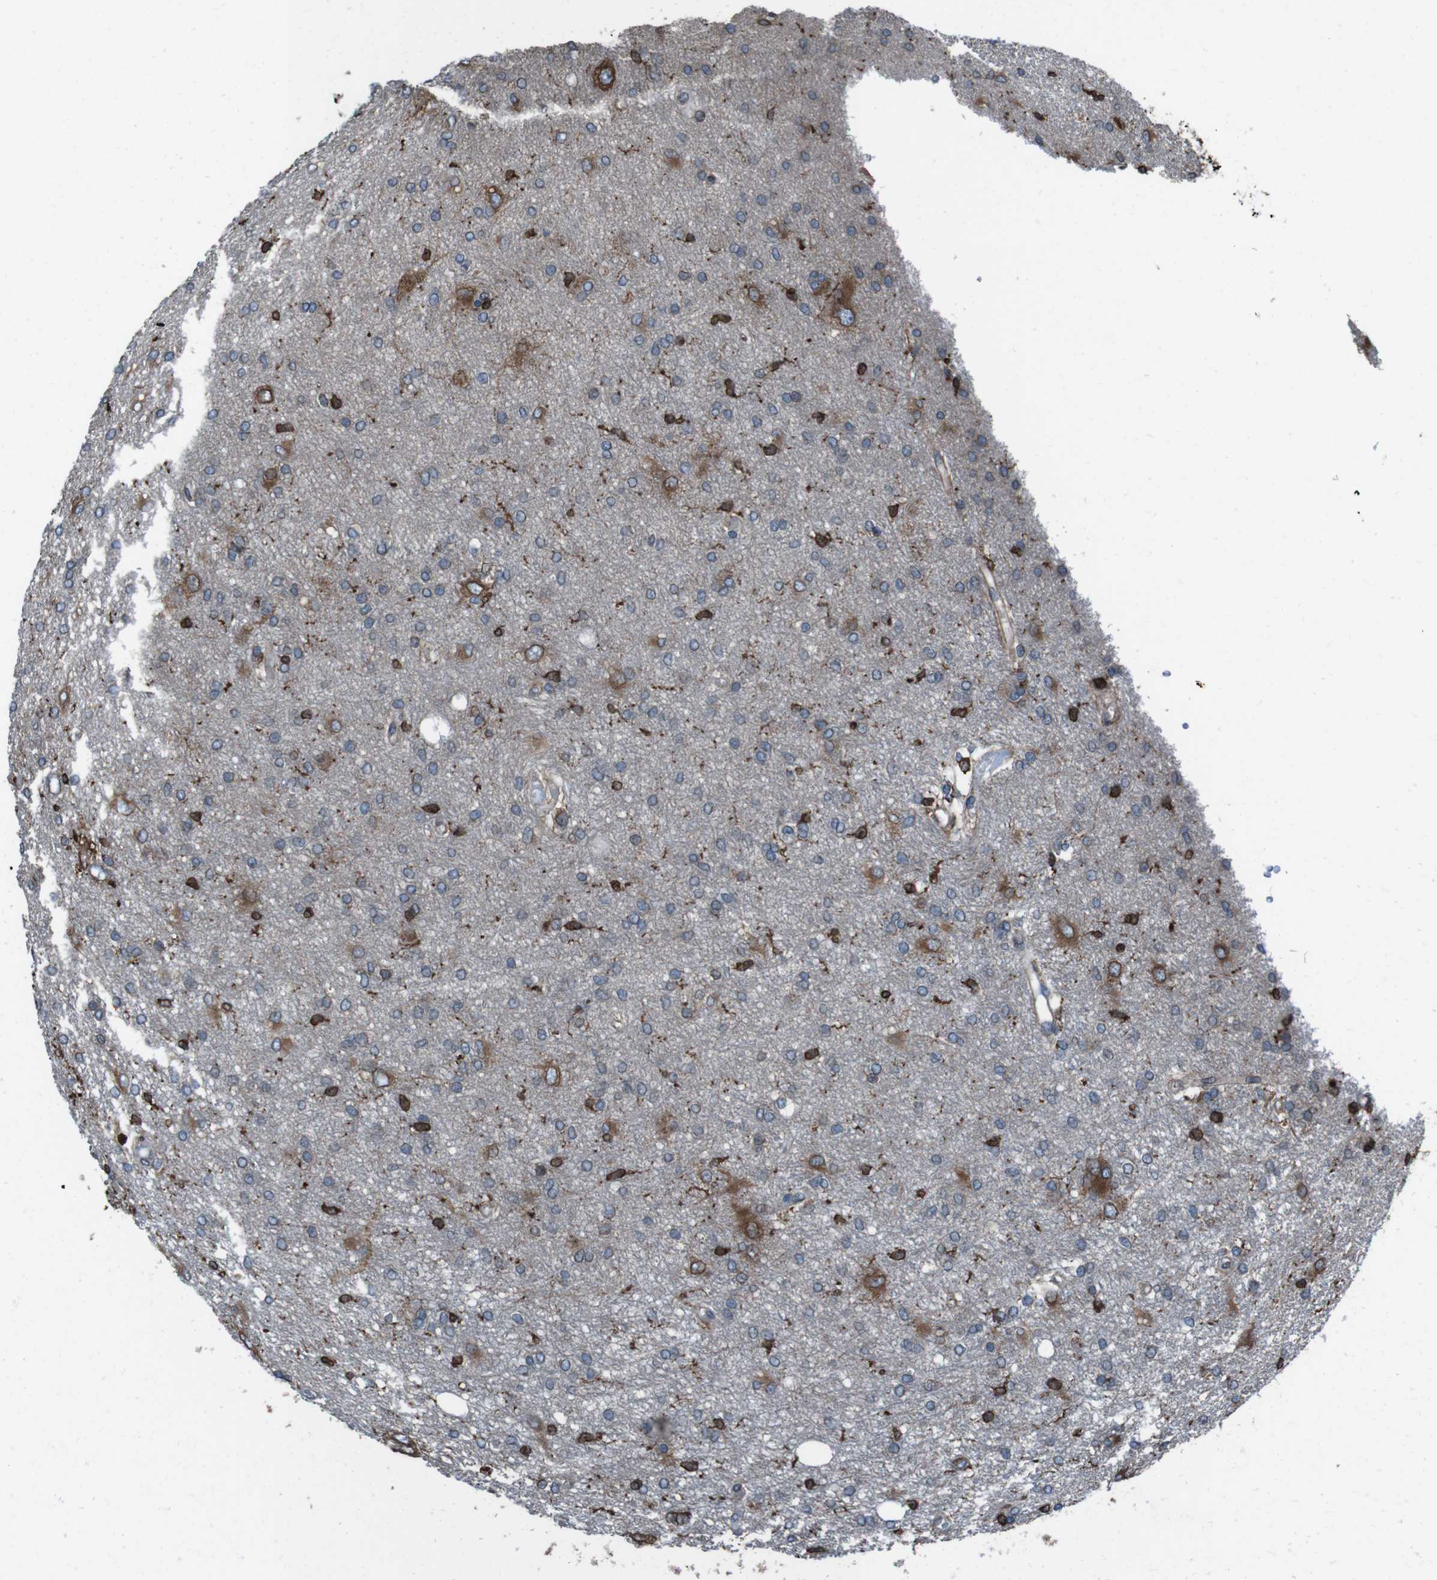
{"staining": {"intensity": "strong", "quantity": "25%-75%", "location": "cytoplasmic/membranous"}, "tissue": "glioma", "cell_type": "Tumor cells", "image_type": "cancer", "snomed": [{"axis": "morphology", "description": "Glioma, malignant, High grade"}, {"axis": "topography", "description": "Brain"}], "caption": "Human high-grade glioma (malignant) stained with a brown dye exhibits strong cytoplasmic/membranous positive expression in about 25%-75% of tumor cells.", "gene": "APMAP", "patient": {"sex": "female", "age": 59}}